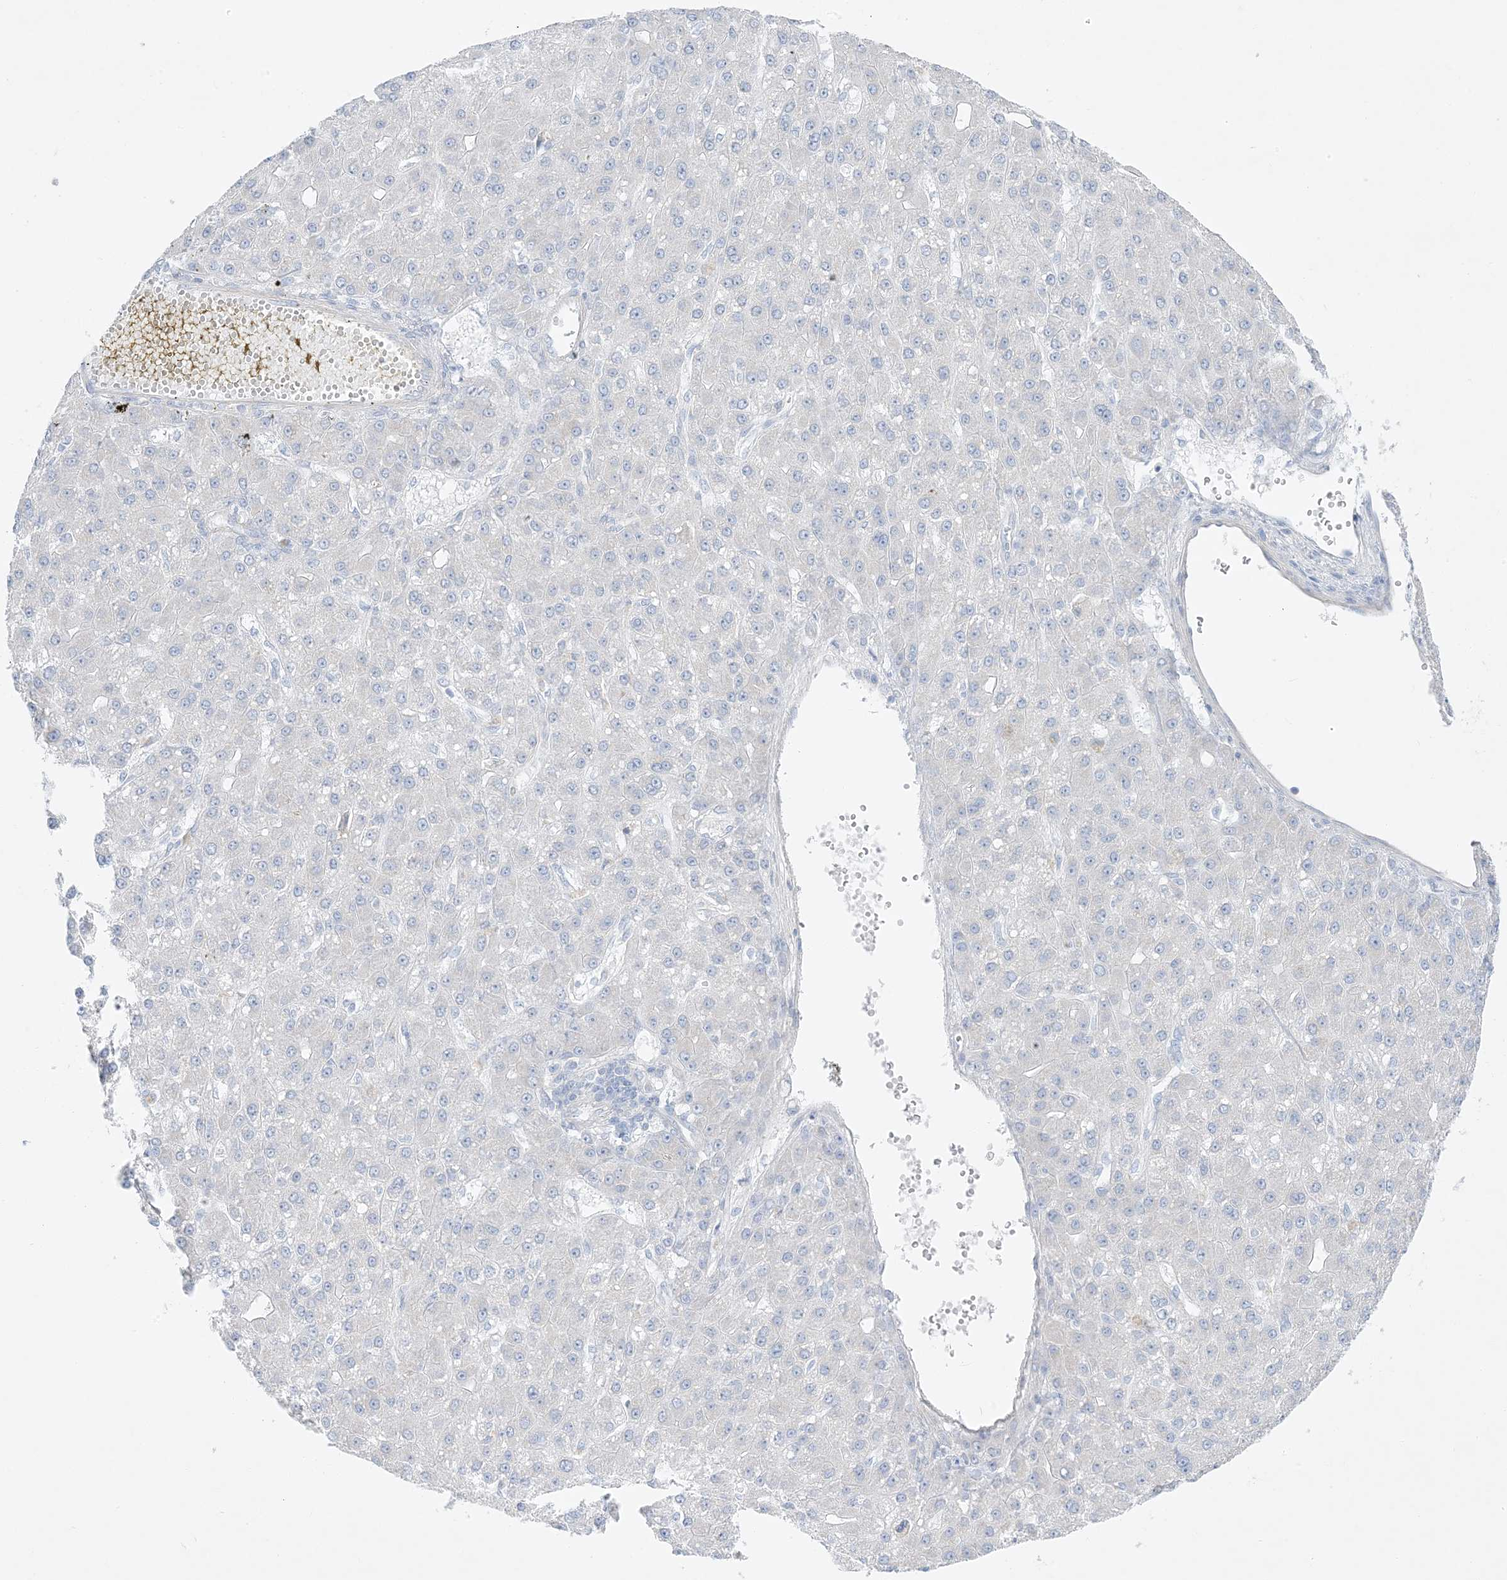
{"staining": {"intensity": "negative", "quantity": "none", "location": "none"}, "tissue": "liver cancer", "cell_type": "Tumor cells", "image_type": "cancer", "snomed": [{"axis": "morphology", "description": "Carcinoma, Hepatocellular, NOS"}, {"axis": "topography", "description": "Liver"}], "caption": "Immunohistochemistry (IHC) photomicrograph of liver cancer (hepatocellular carcinoma) stained for a protein (brown), which reveals no expression in tumor cells.", "gene": "FAM184A", "patient": {"sex": "male", "age": 67}}